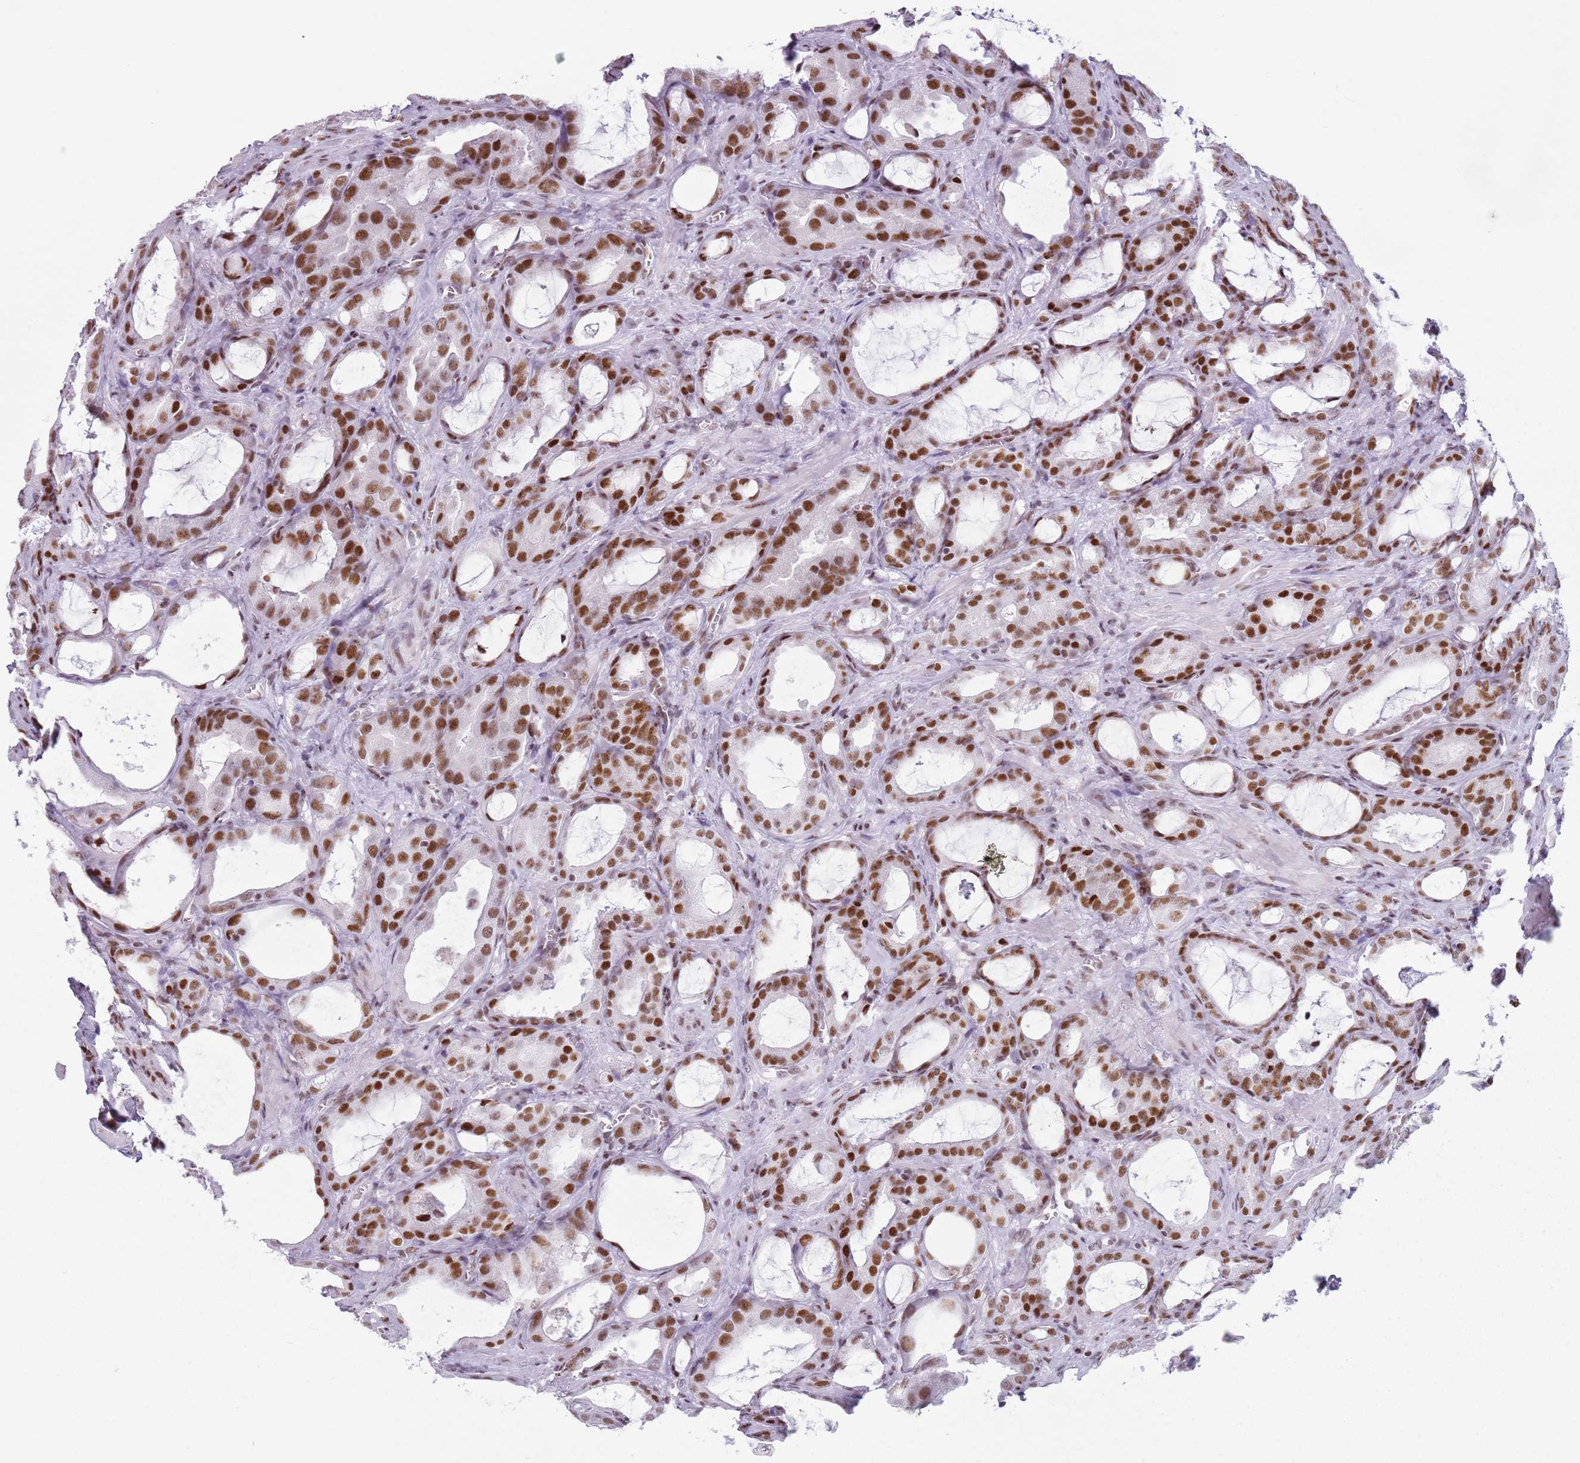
{"staining": {"intensity": "moderate", "quantity": ">75%", "location": "nuclear"}, "tissue": "prostate cancer", "cell_type": "Tumor cells", "image_type": "cancer", "snomed": [{"axis": "morphology", "description": "Adenocarcinoma, High grade"}, {"axis": "topography", "description": "Prostate"}], "caption": "An immunohistochemistry histopathology image of tumor tissue is shown. Protein staining in brown labels moderate nuclear positivity in prostate cancer (adenocarcinoma (high-grade)) within tumor cells.", "gene": "FAM104B", "patient": {"sex": "male", "age": 72}}